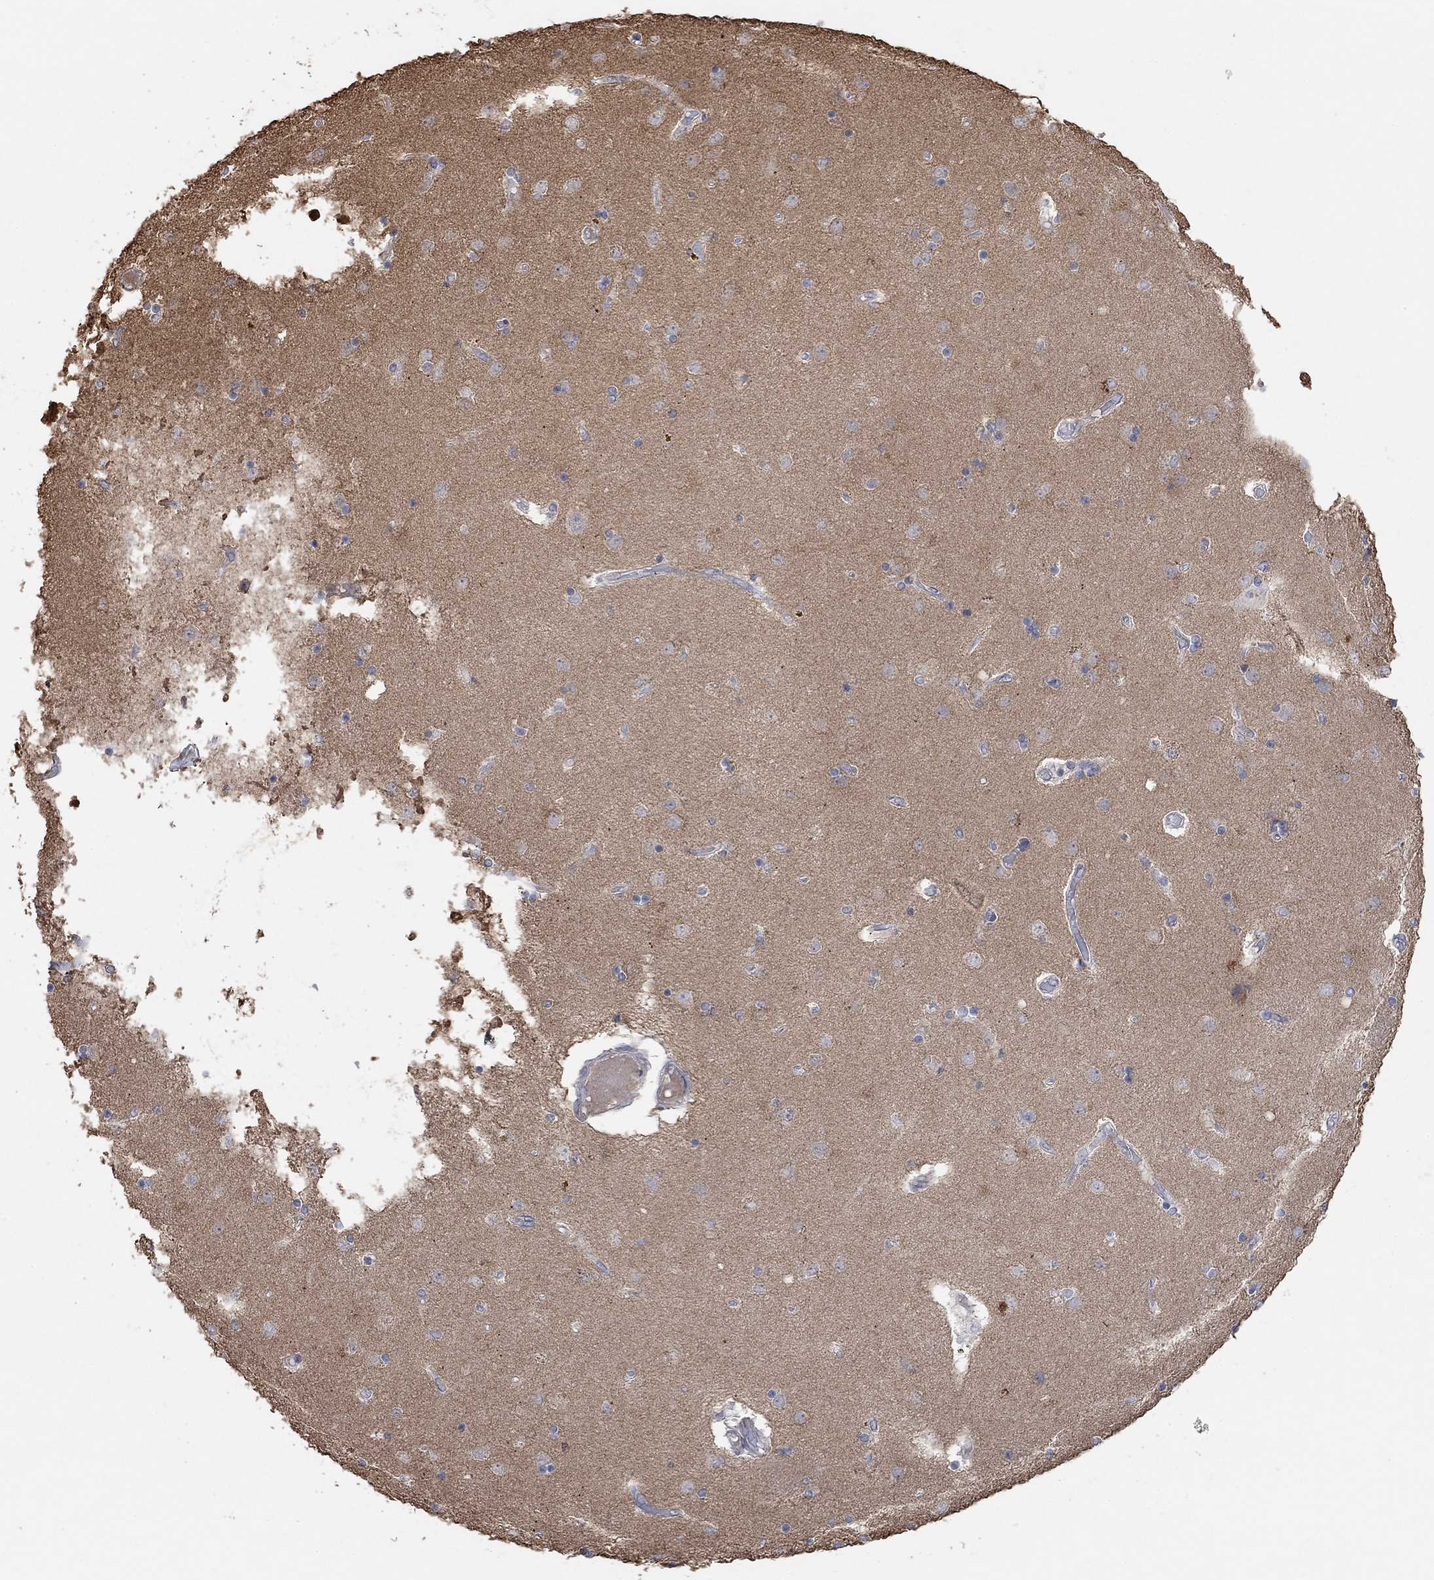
{"staining": {"intensity": "negative", "quantity": "none", "location": "none"}, "tissue": "caudate", "cell_type": "Glial cells", "image_type": "normal", "snomed": [{"axis": "morphology", "description": "Normal tissue, NOS"}, {"axis": "topography", "description": "Lateral ventricle wall"}], "caption": "The micrograph reveals no significant positivity in glial cells of caudate. (DAB immunohistochemistry visualized using brightfield microscopy, high magnification).", "gene": "UNC5B", "patient": {"sex": "male", "age": 54}}